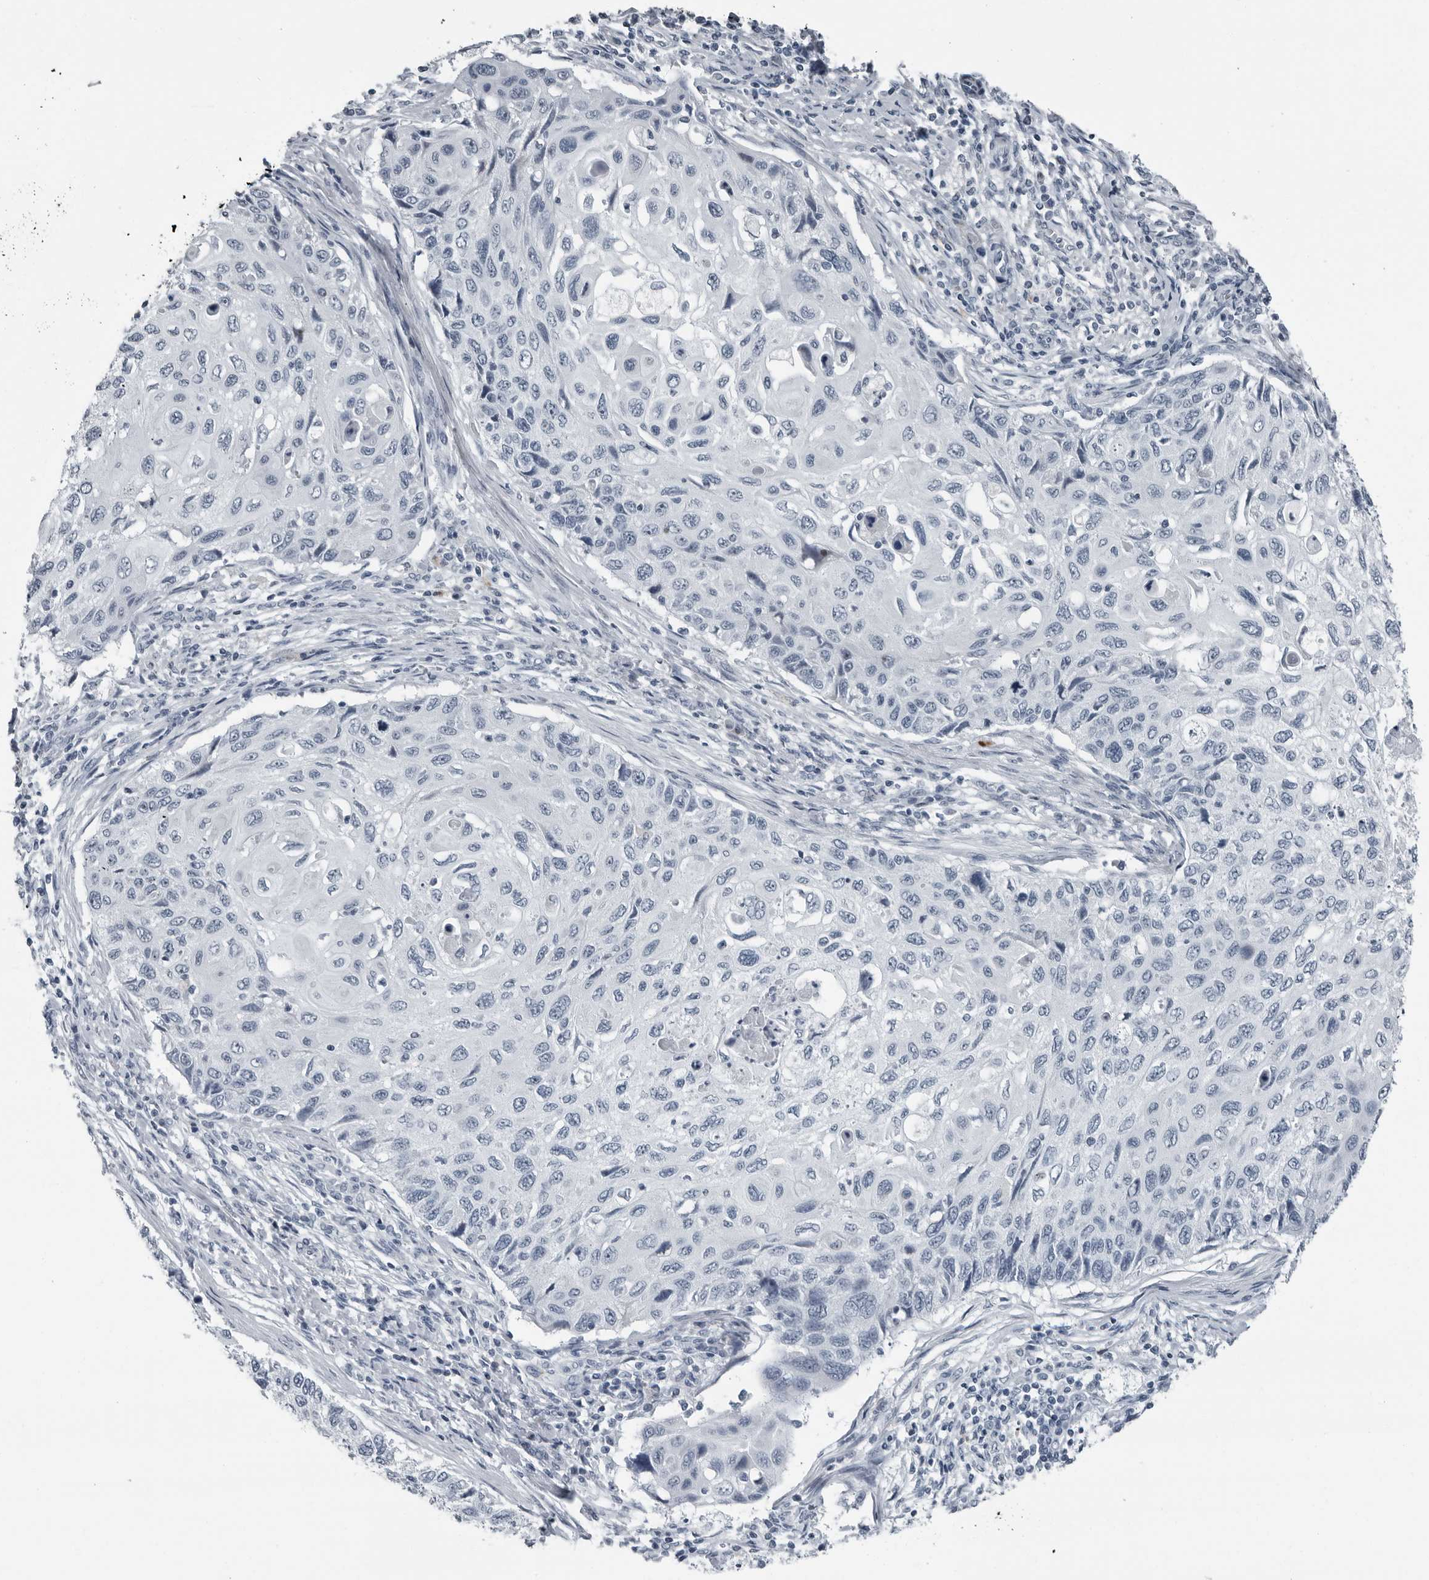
{"staining": {"intensity": "negative", "quantity": "none", "location": "none"}, "tissue": "cervical cancer", "cell_type": "Tumor cells", "image_type": "cancer", "snomed": [{"axis": "morphology", "description": "Squamous cell carcinoma, NOS"}, {"axis": "topography", "description": "Cervix"}], "caption": "Immunohistochemical staining of human cervical cancer shows no significant expression in tumor cells. Nuclei are stained in blue.", "gene": "PDCD11", "patient": {"sex": "female", "age": 70}}